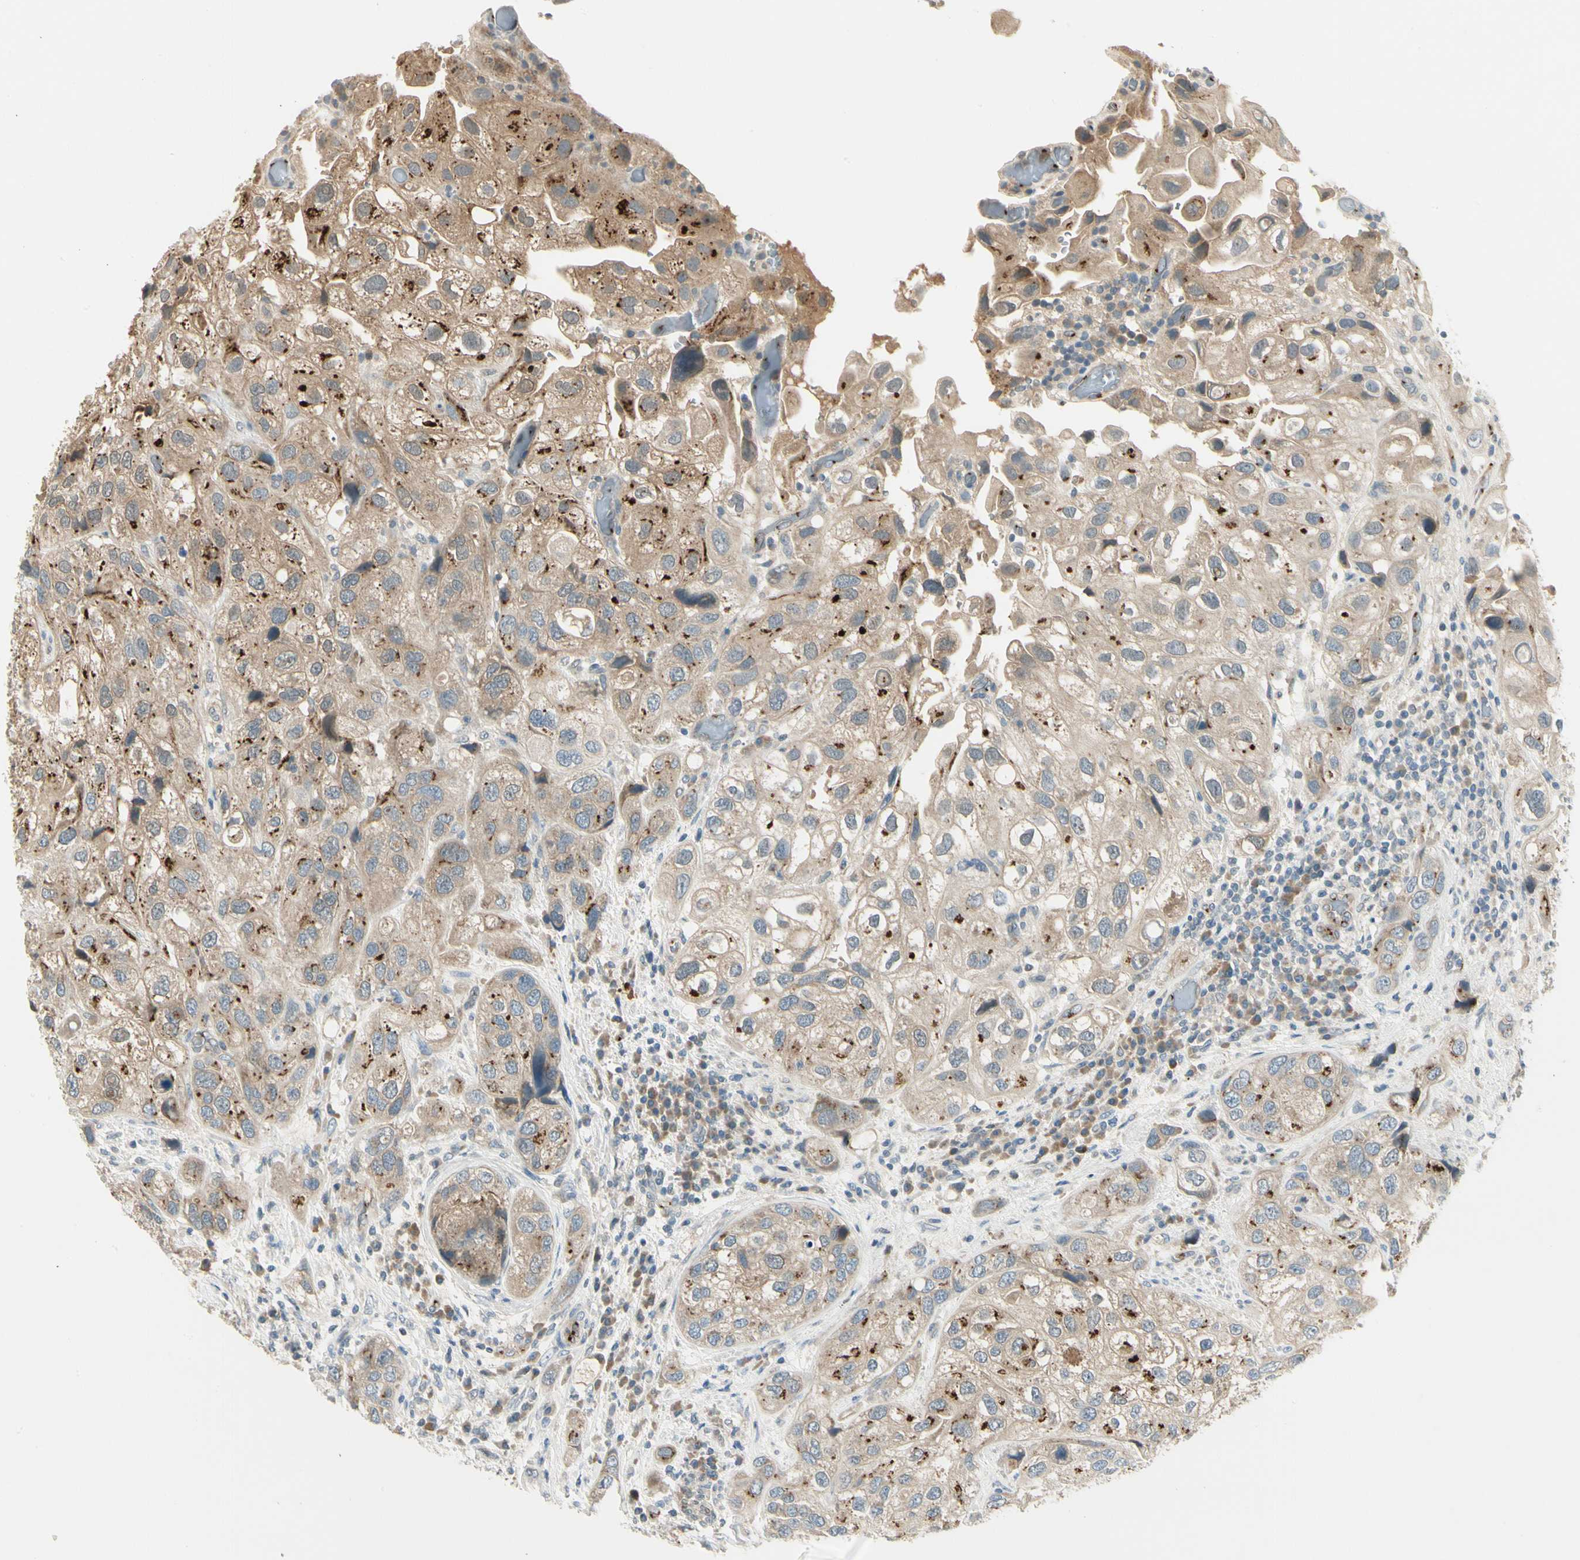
{"staining": {"intensity": "weak", "quantity": ">75%", "location": "cytoplasmic/membranous"}, "tissue": "urothelial cancer", "cell_type": "Tumor cells", "image_type": "cancer", "snomed": [{"axis": "morphology", "description": "Urothelial carcinoma, High grade"}, {"axis": "topography", "description": "Urinary bladder"}], "caption": "Immunohistochemical staining of urothelial cancer shows low levels of weak cytoplasmic/membranous protein expression in approximately >75% of tumor cells.", "gene": "MANSC1", "patient": {"sex": "female", "age": 64}}